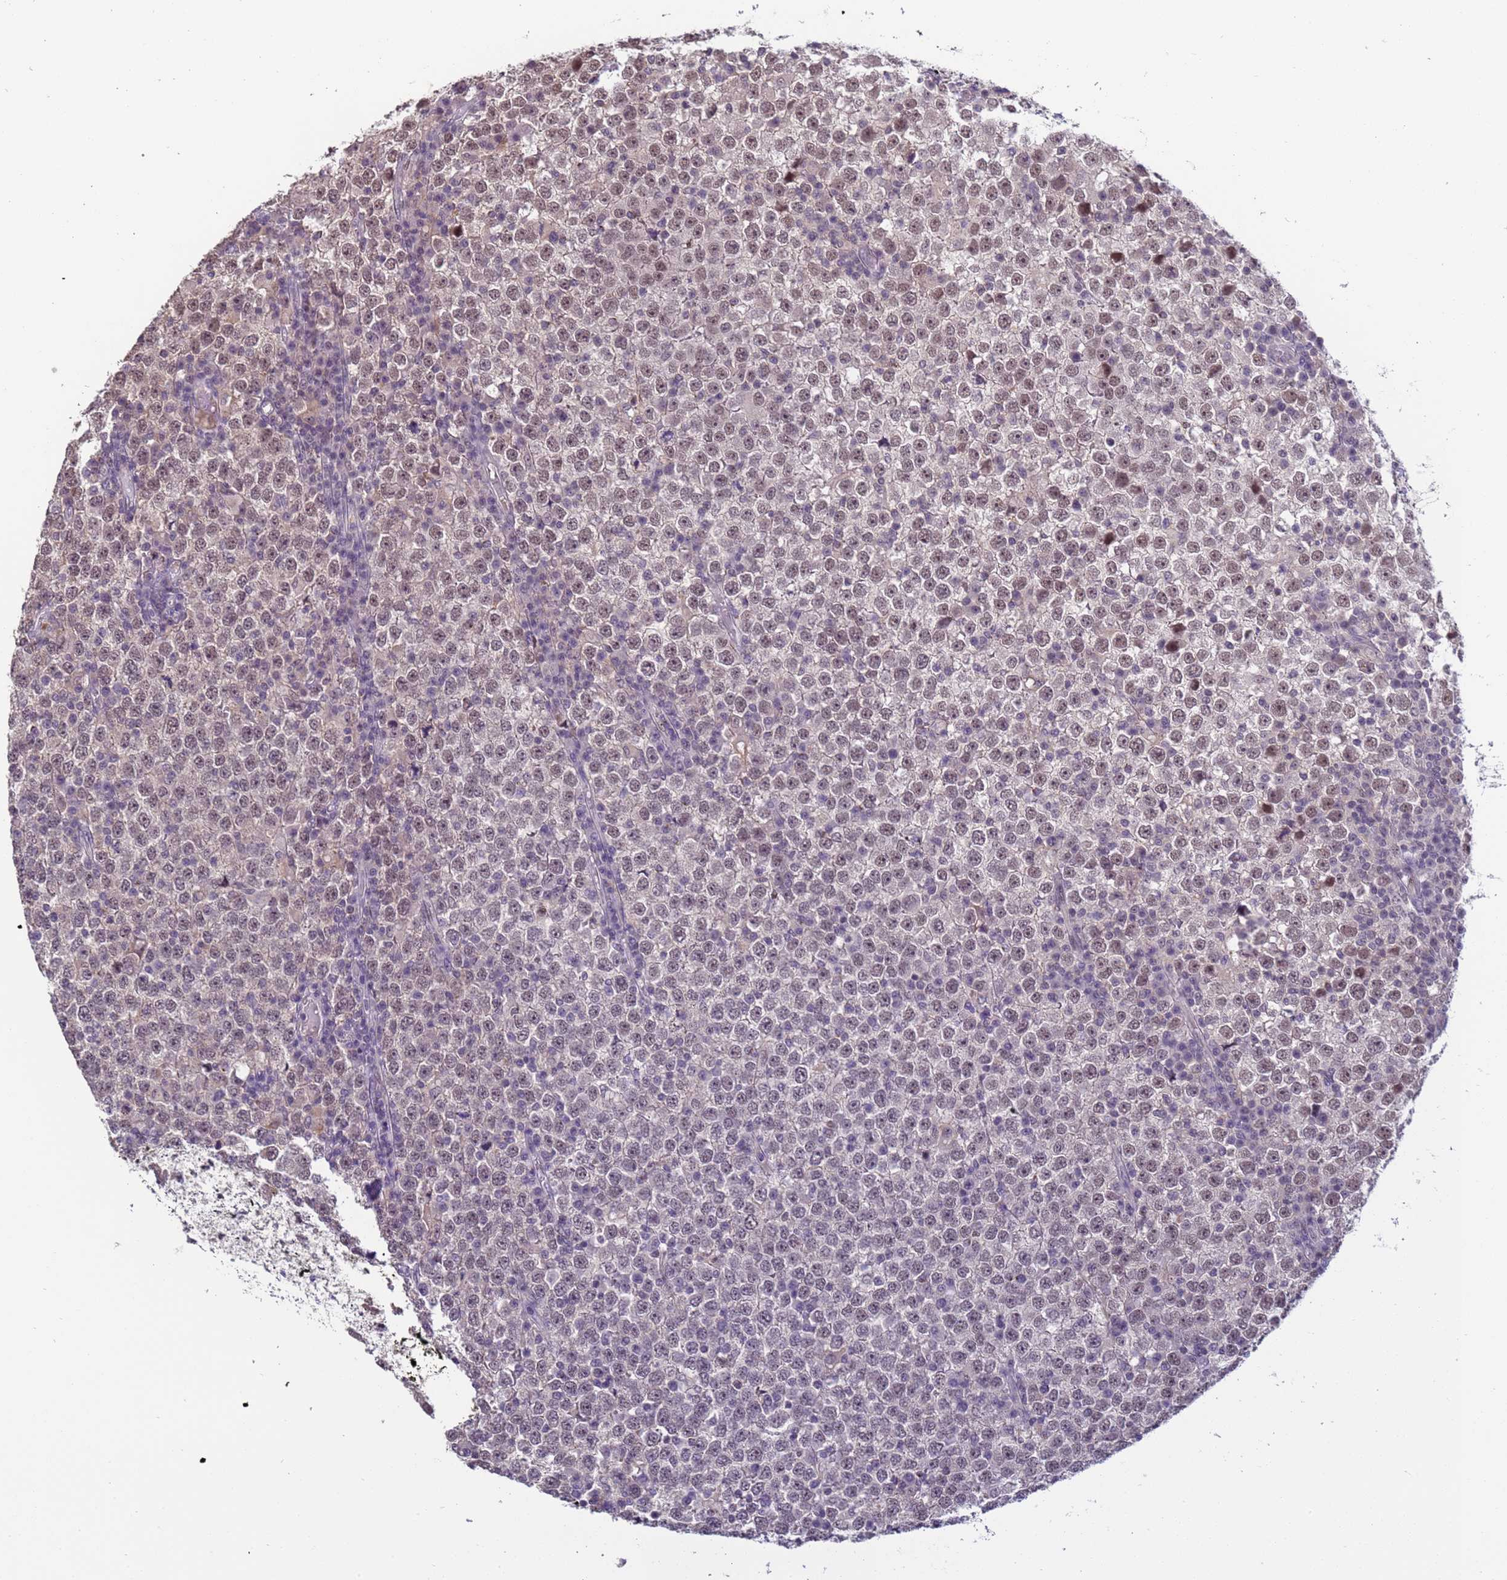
{"staining": {"intensity": "moderate", "quantity": "<25%", "location": "nuclear"}, "tissue": "testis cancer", "cell_type": "Tumor cells", "image_type": "cancer", "snomed": [{"axis": "morphology", "description": "Seminoma, NOS"}, {"axis": "topography", "description": "Testis"}], "caption": "Protein expression analysis of testis cancer reveals moderate nuclear positivity in approximately <25% of tumor cells. (IHC, brightfield microscopy, high magnification).", "gene": "VWA3A", "patient": {"sex": "male", "age": 65}}